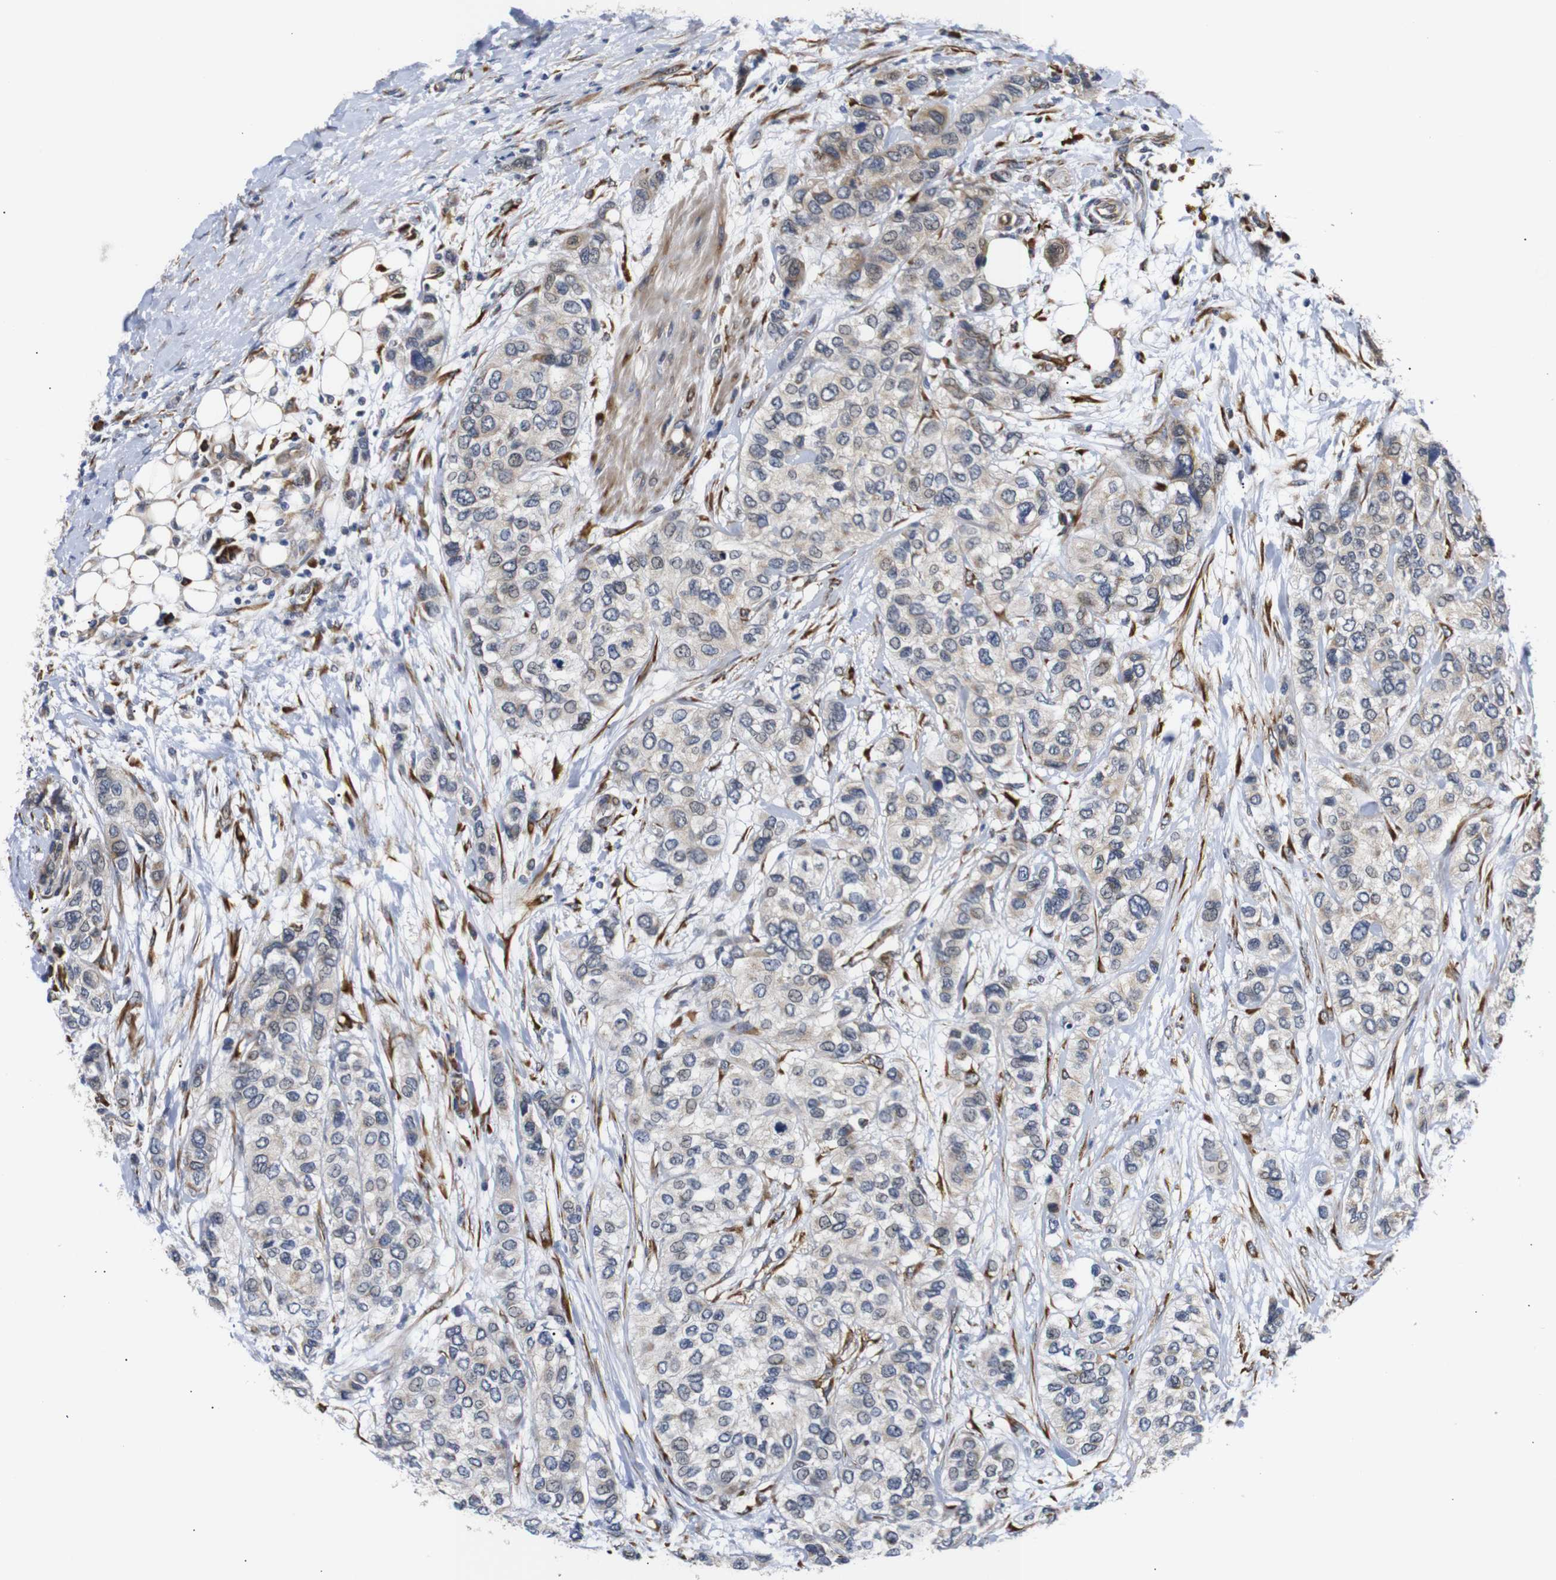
{"staining": {"intensity": "weak", "quantity": "25%-75%", "location": "cytoplasmic/membranous"}, "tissue": "urothelial cancer", "cell_type": "Tumor cells", "image_type": "cancer", "snomed": [{"axis": "morphology", "description": "Urothelial carcinoma, High grade"}, {"axis": "topography", "description": "Urinary bladder"}], "caption": "Immunohistochemical staining of urothelial carcinoma (high-grade) reveals low levels of weak cytoplasmic/membranous positivity in about 25%-75% of tumor cells.", "gene": "KANK4", "patient": {"sex": "female", "age": 56}}